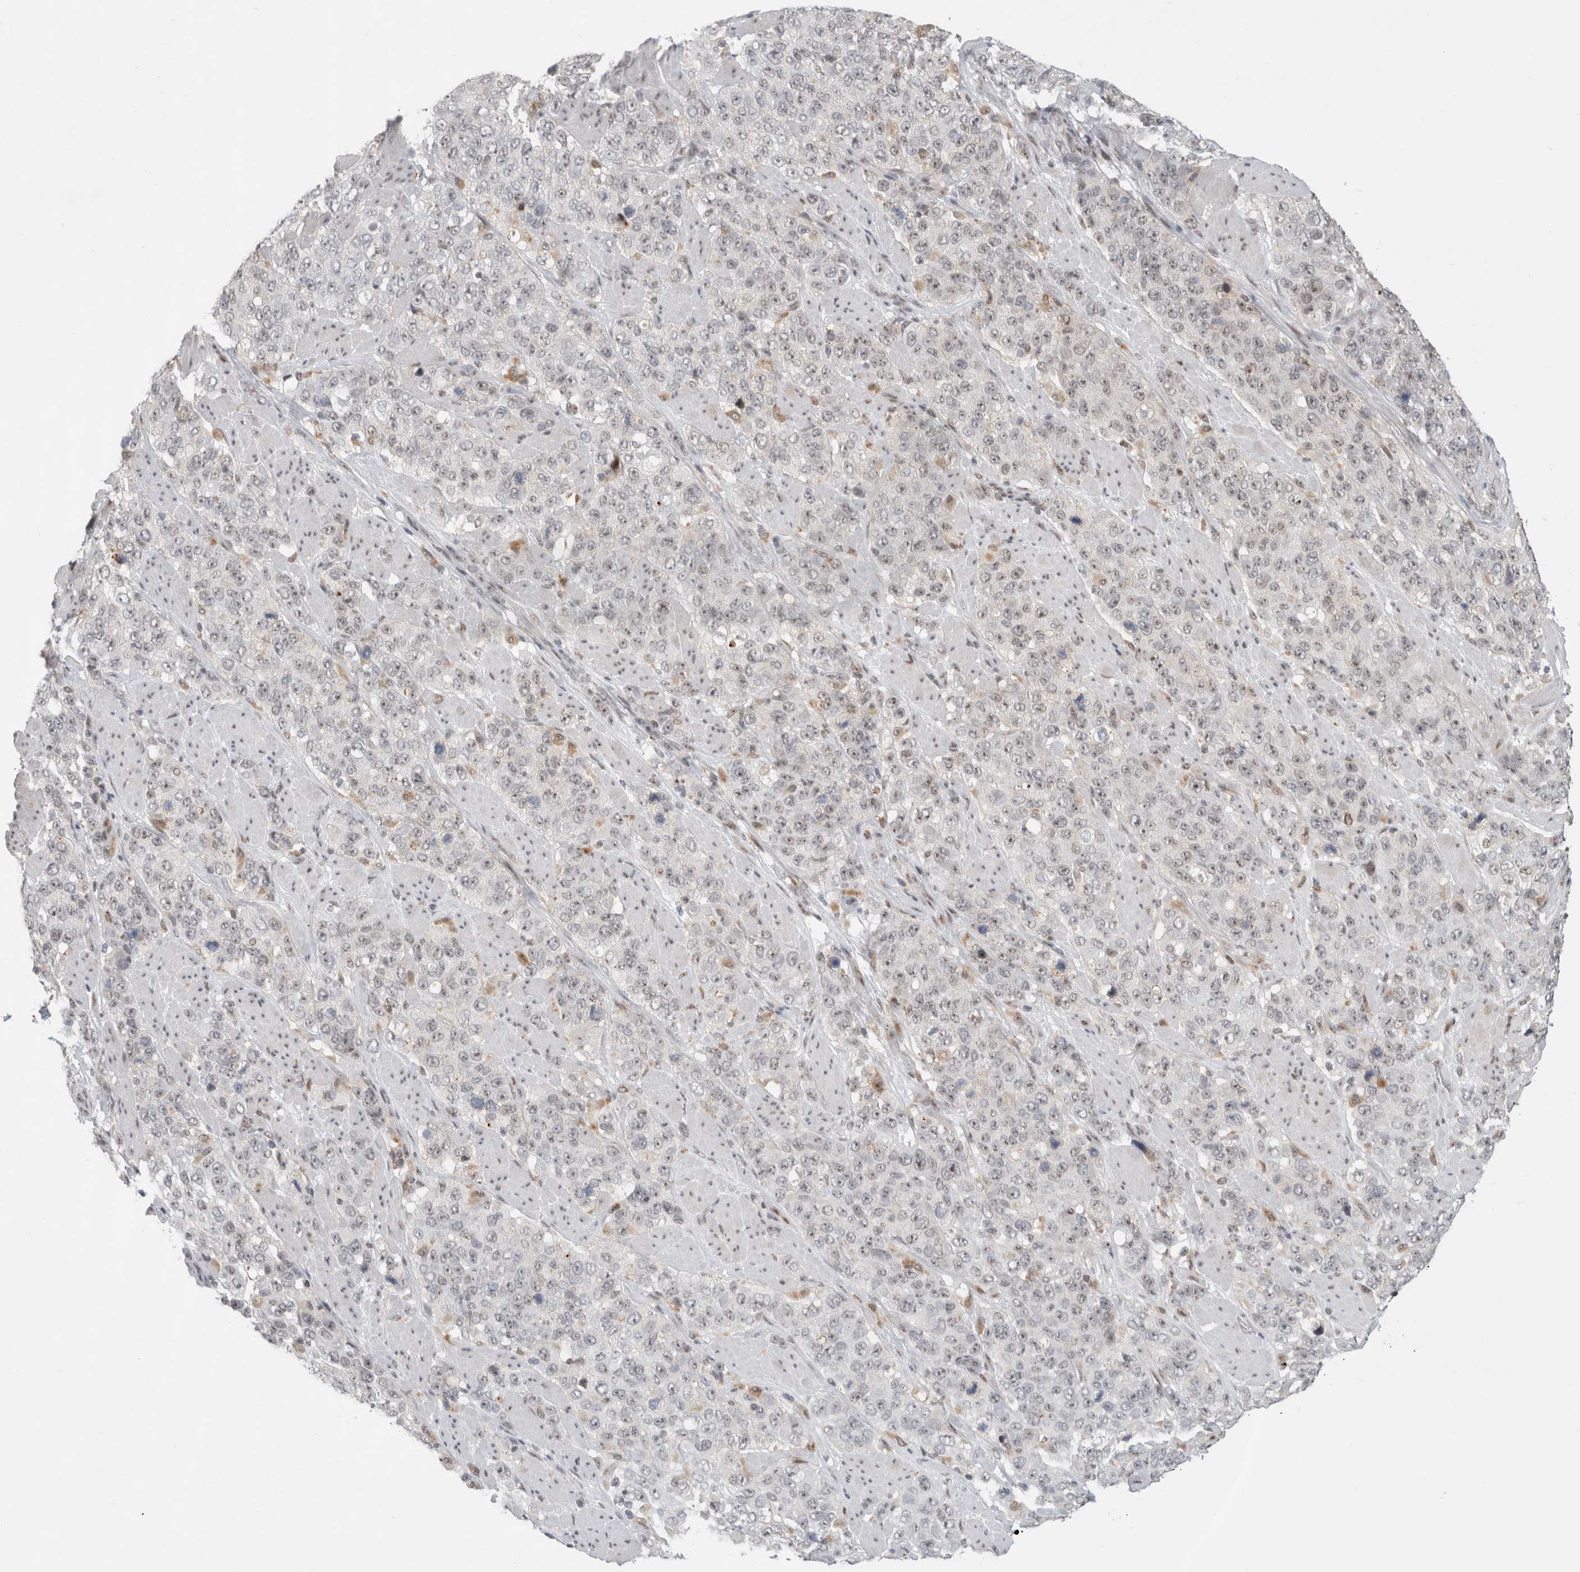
{"staining": {"intensity": "negative", "quantity": "none", "location": "none"}, "tissue": "stomach cancer", "cell_type": "Tumor cells", "image_type": "cancer", "snomed": [{"axis": "morphology", "description": "Adenocarcinoma, NOS"}, {"axis": "topography", "description": "Stomach"}], "caption": "Adenocarcinoma (stomach) was stained to show a protein in brown. There is no significant expression in tumor cells.", "gene": "SENP6", "patient": {"sex": "male", "age": 48}}